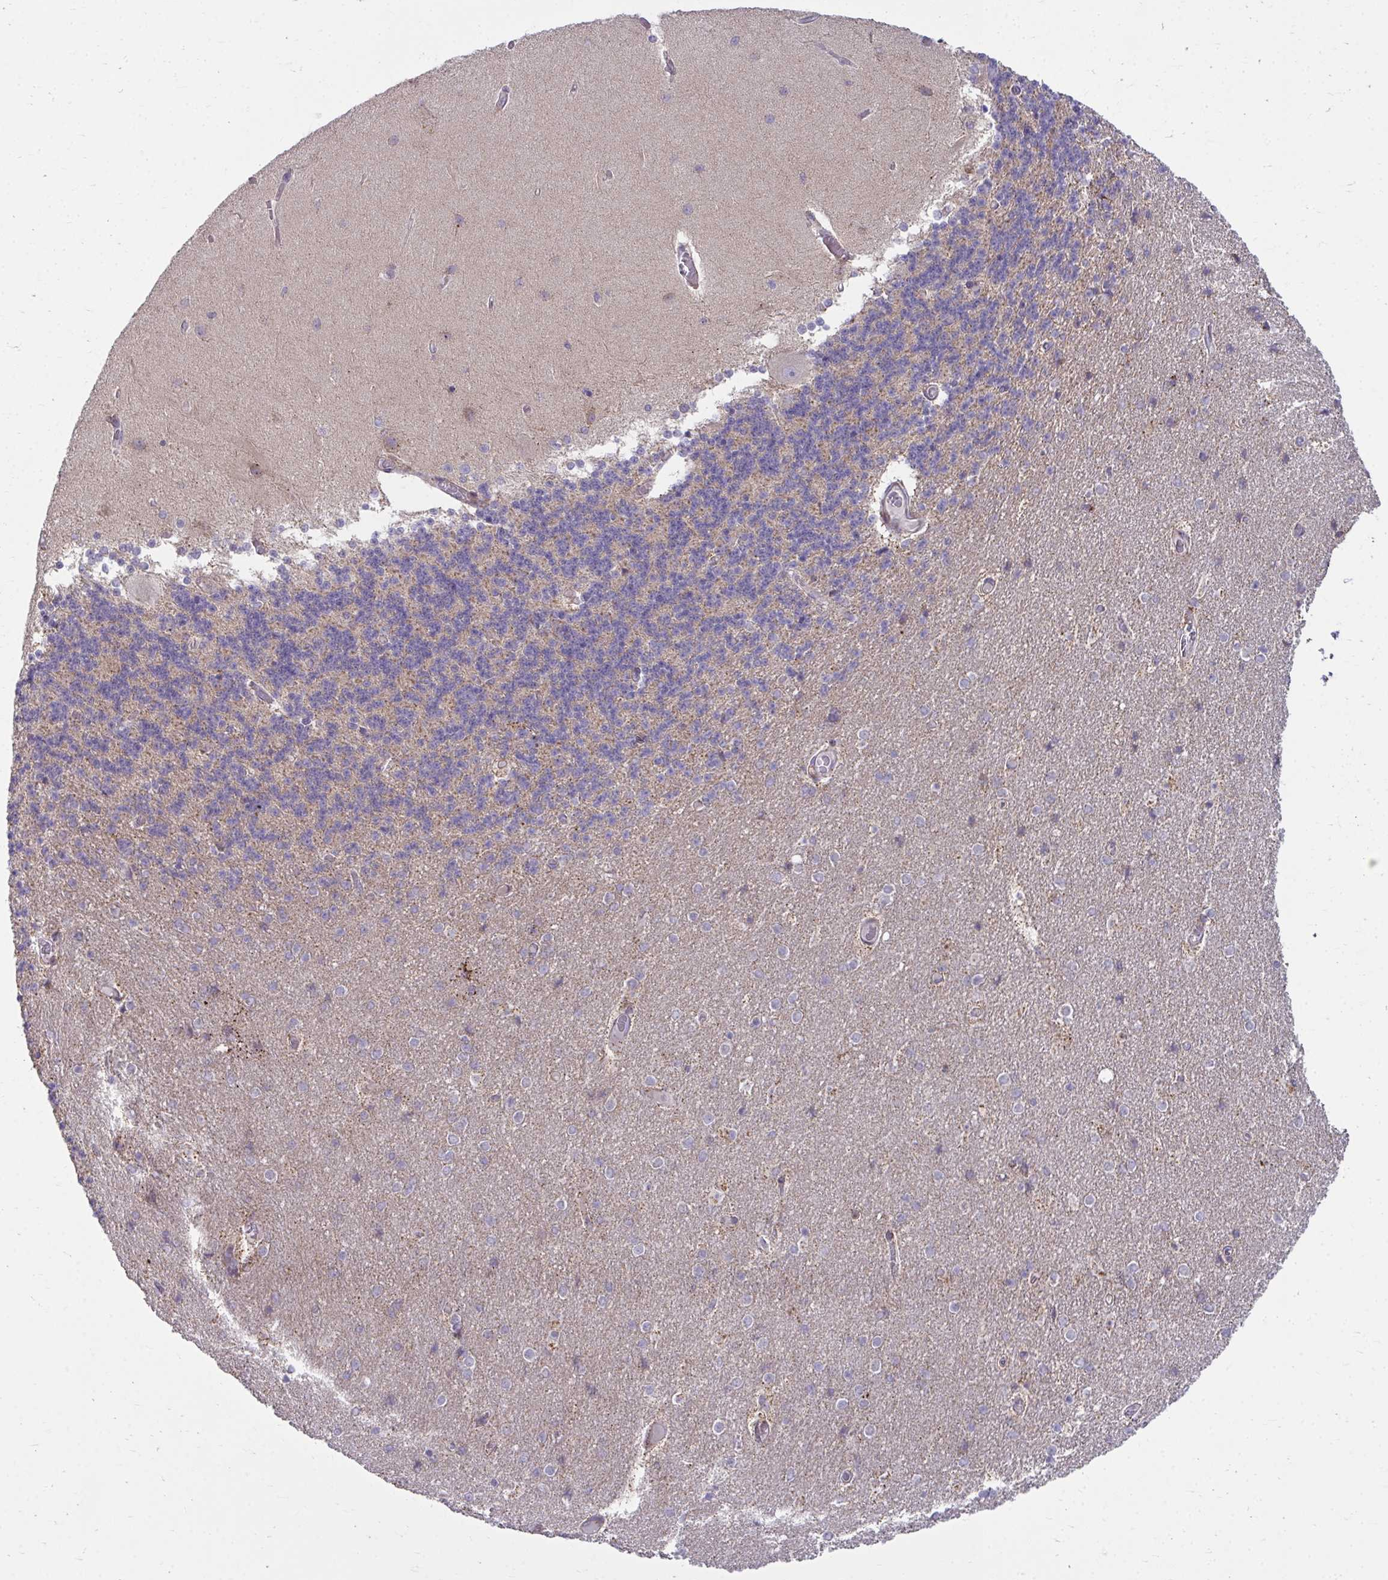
{"staining": {"intensity": "moderate", "quantity": "<25%", "location": "cytoplasmic/membranous"}, "tissue": "cerebellum", "cell_type": "Cells in granular layer", "image_type": "normal", "snomed": [{"axis": "morphology", "description": "Normal tissue, NOS"}, {"axis": "topography", "description": "Cerebellum"}], "caption": "Cerebellum stained with immunohistochemistry (IHC) reveals moderate cytoplasmic/membranous expression in about <25% of cells in granular layer. (Brightfield microscopy of DAB IHC at high magnification).", "gene": "C16orf54", "patient": {"sex": "female", "age": 54}}